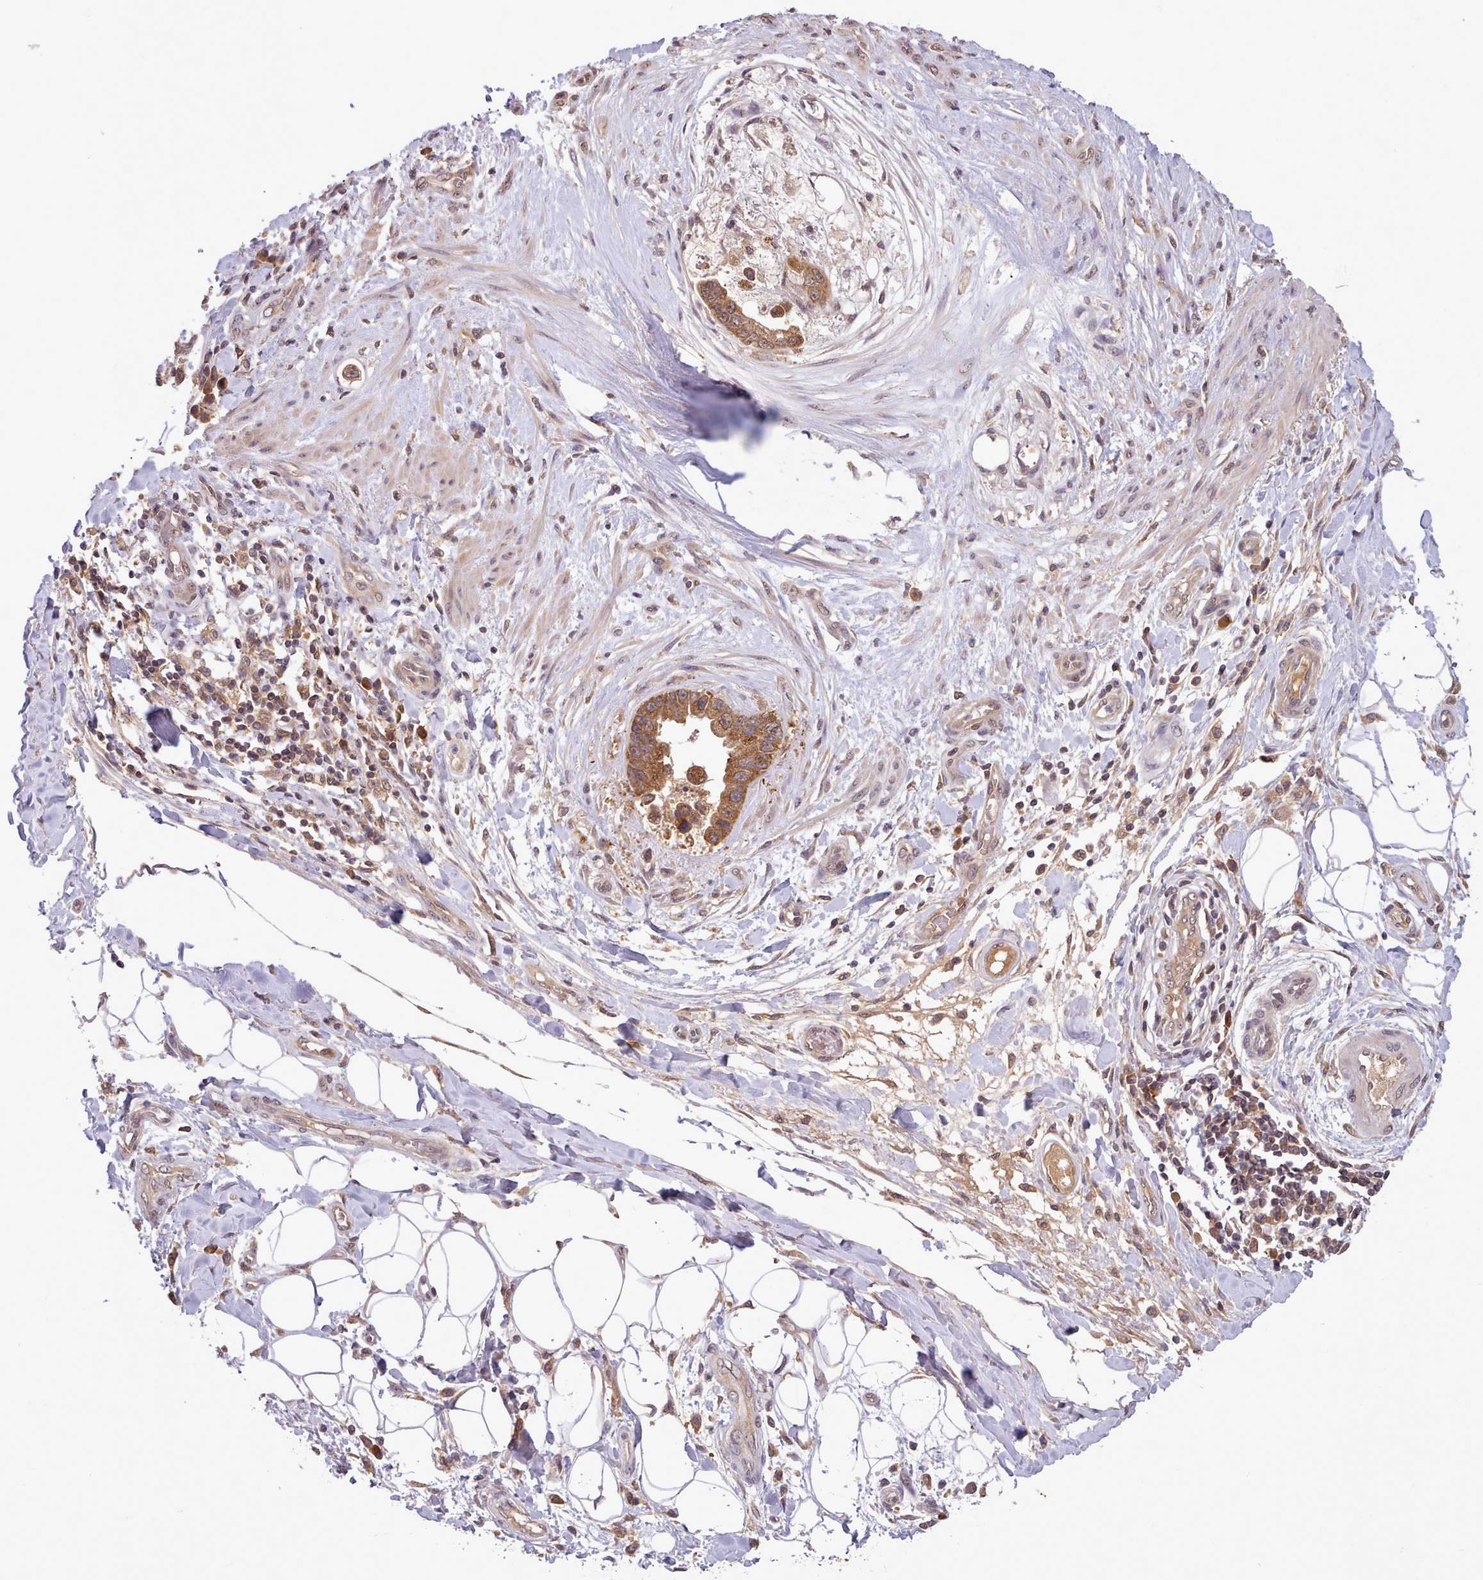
{"staining": {"intensity": "moderate", "quantity": ">75%", "location": "cytoplasmic/membranous"}, "tissue": "stomach cancer", "cell_type": "Tumor cells", "image_type": "cancer", "snomed": [{"axis": "morphology", "description": "Adenocarcinoma, NOS"}, {"axis": "topography", "description": "Stomach"}], "caption": "Stomach cancer (adenocarcinoma) tissue reveals moderate cytoplasmic/membranous positivity in about >75% of tumor cells", "gene": "PIP4P1", "patient": {"sex": "male", "age": 62}}